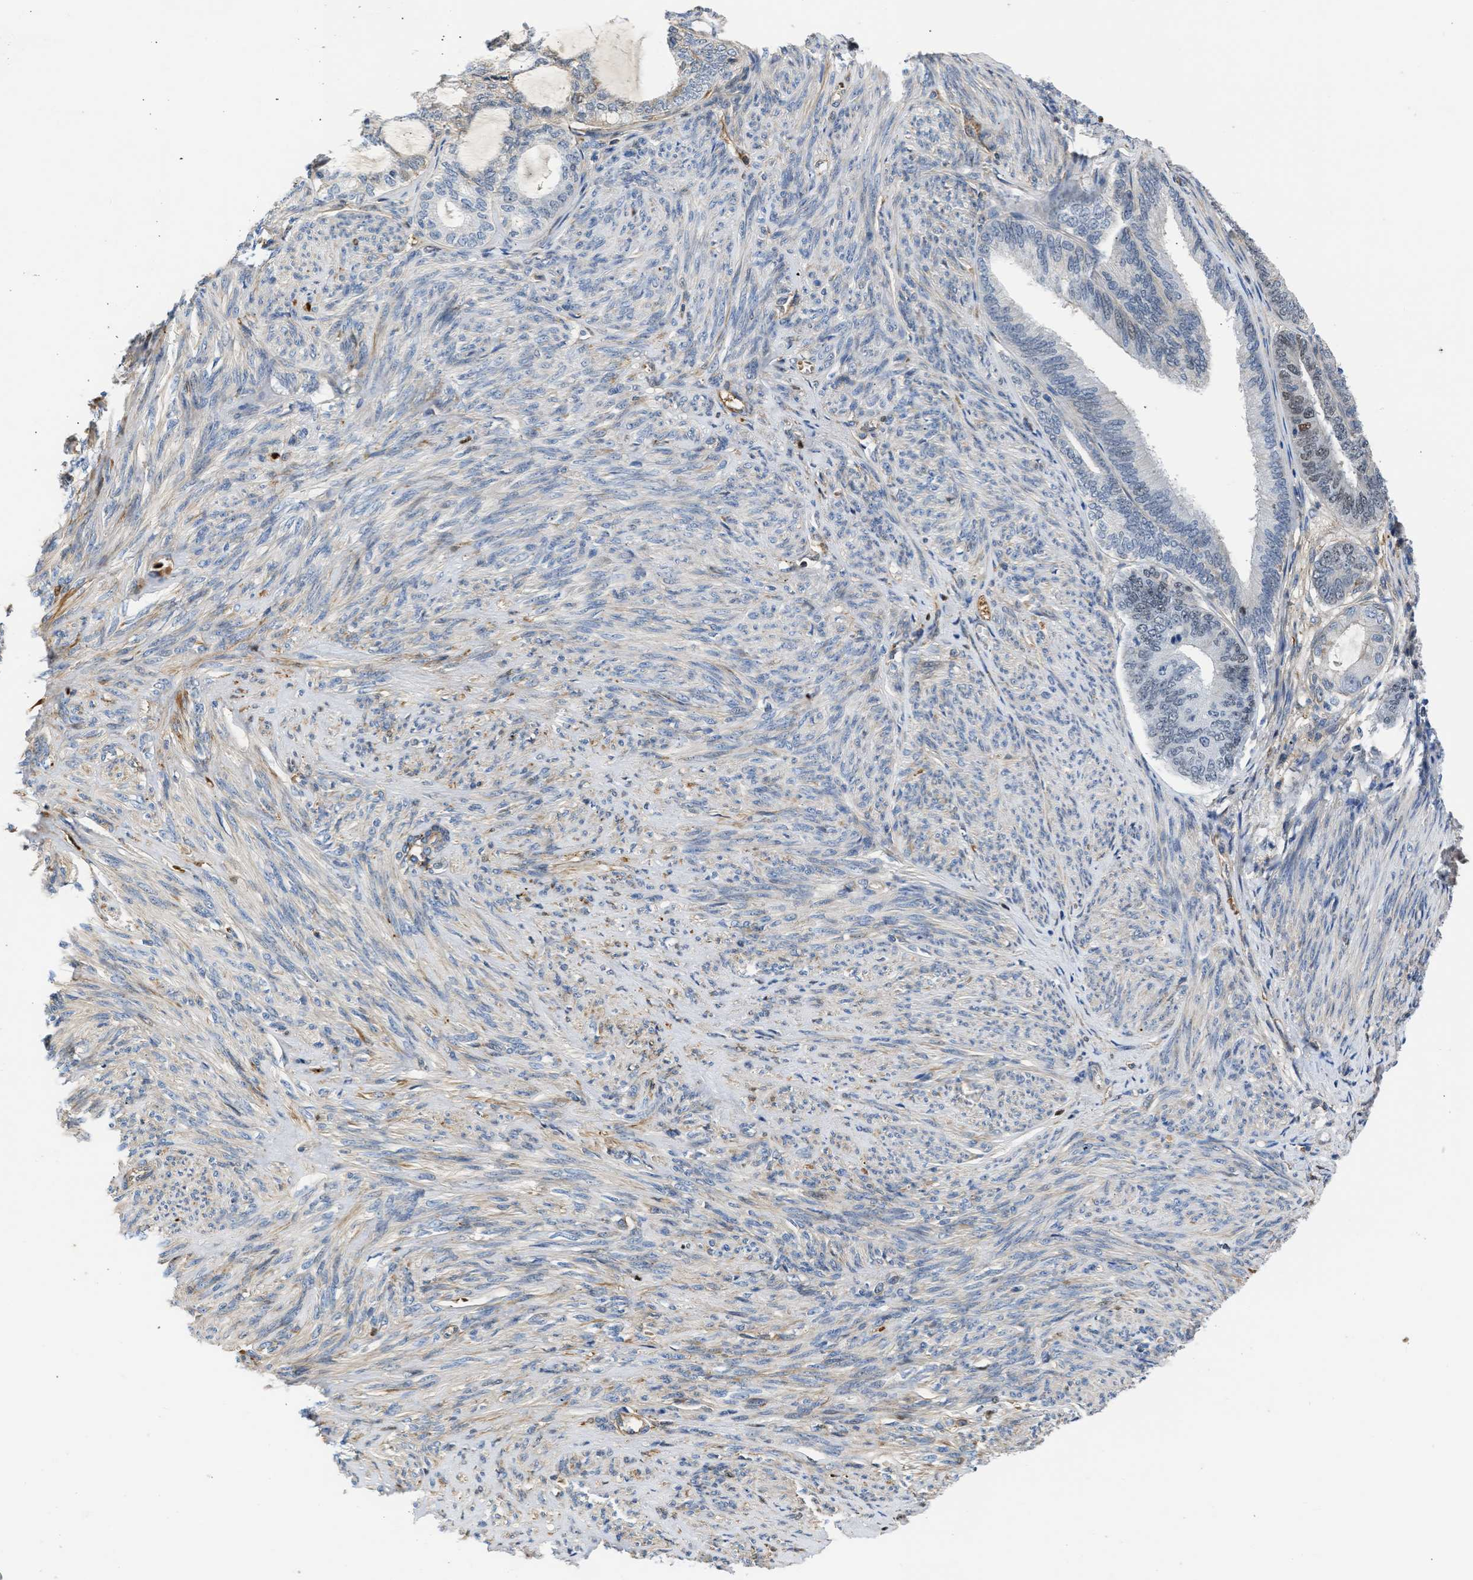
{"staining": {"intensity": "moderate", "quantity": "<25%", "location": "nuclear"}, "tissue": "endometrial cancer", "cell_type": "Tumor cells", "image_type": "cancer", "snomed": [{"axis": "morphology", "description": "Adenocarcinoma, NOS"}, {"axis": "topography", "description": "Endometrium"}], "caption": "The immunohistochemical stain highlights moderate nuclear positivity in tumor cells of endometrial cancer (adenocarcinoma) tissue.", "gene": "MAS1L", "patient": {"sex": "female", "age": 86}}